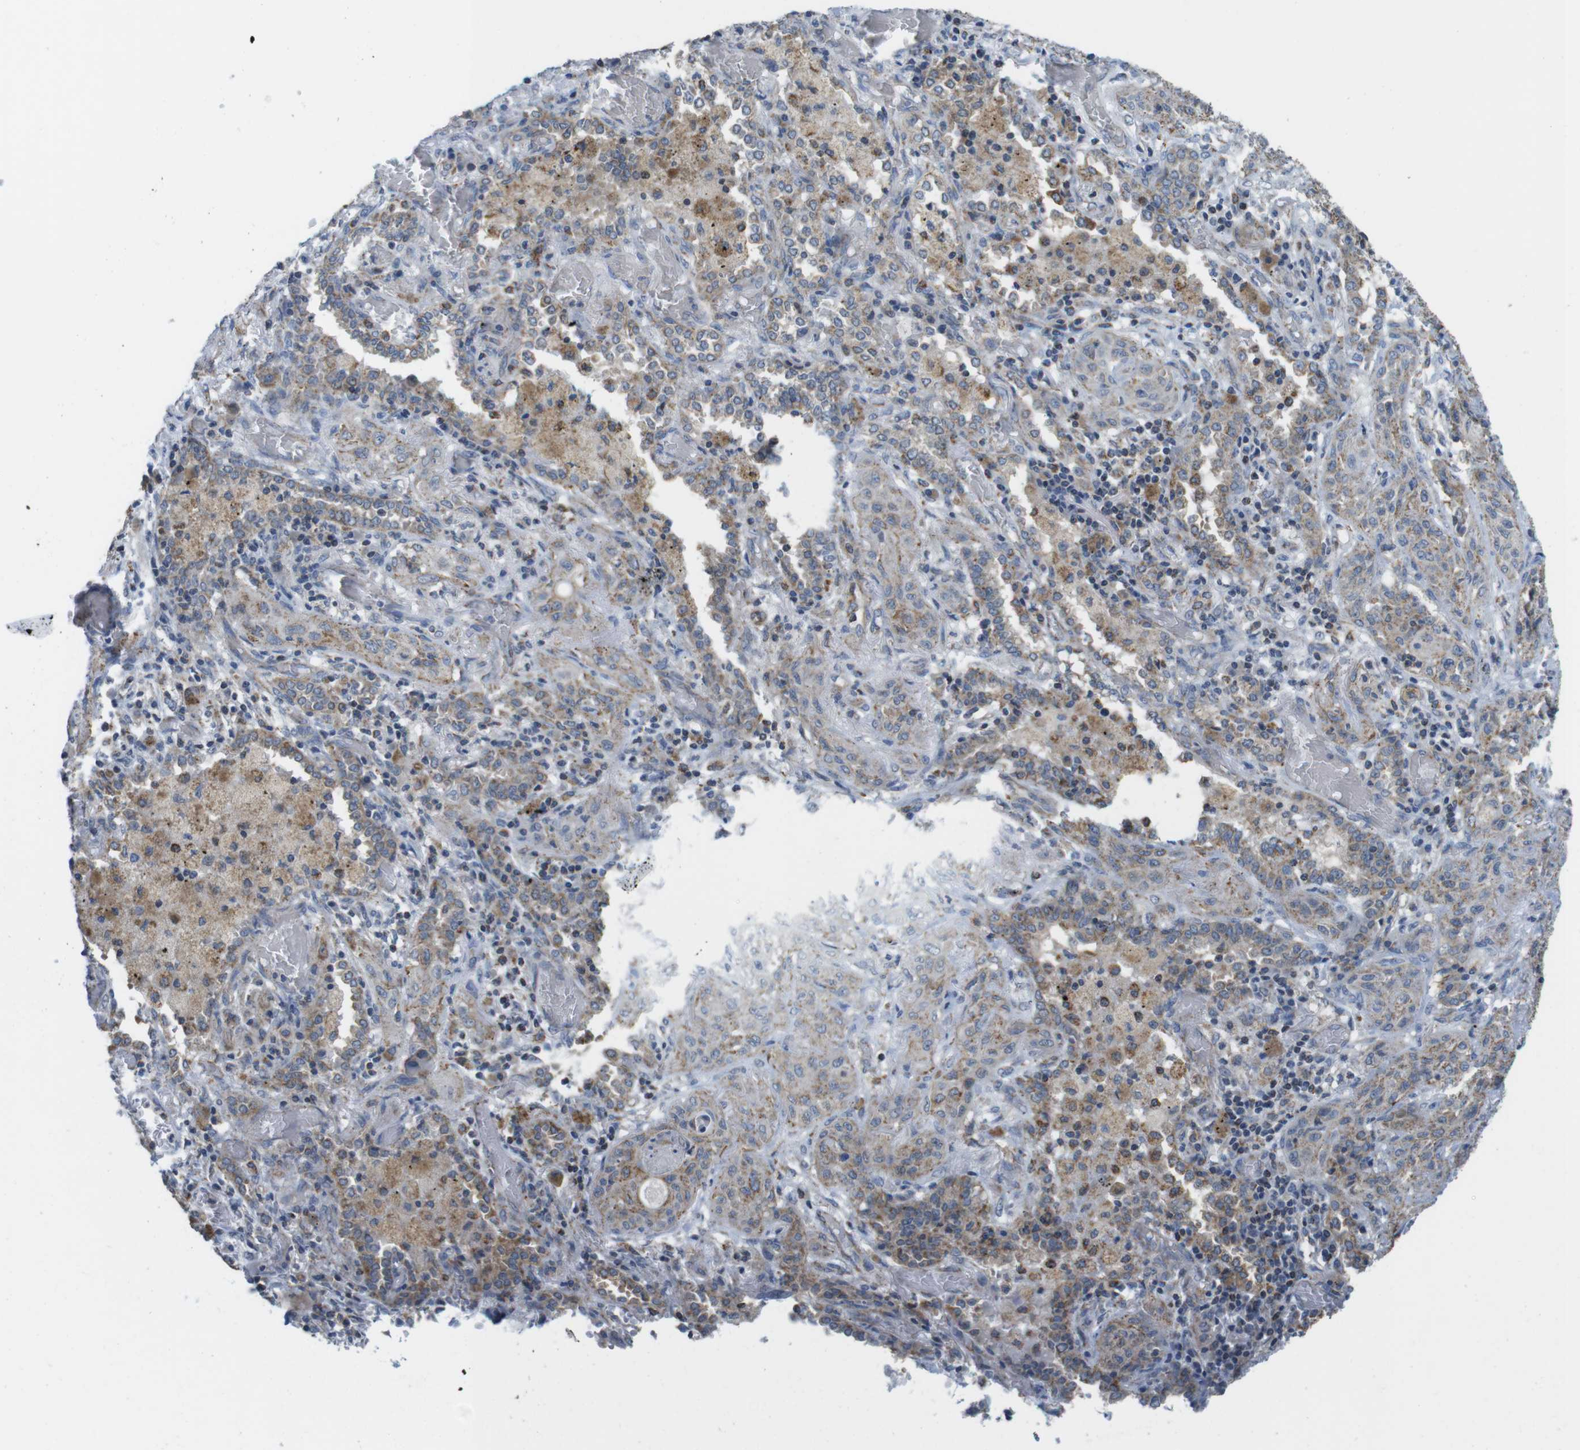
{"staining": {"intensity": "weak", "quantity": "25%-75%", "location": "cytoplasmic/membranous"}, "tissue": "lung cancer", "cell_type": "Tumor cells", "image_type": "cancer", "snomed": [{"axis": "morphology", "description": "Squamous cell carcinoma, NOS"}, {"axis": "topography", "description": "Lung"}], "caption": "IHC micrograph of neoplastic tissue: lung squamous cell carcinoma stained using IHC exhibits low levels of weak protein expression localized specifically in the cytoplasmic/membranous of tumor cells, appearing as a cytoplasmic/membranous brown color.", "gene": "GRIK2", "patient": {"sex": "female", "age": 47}}